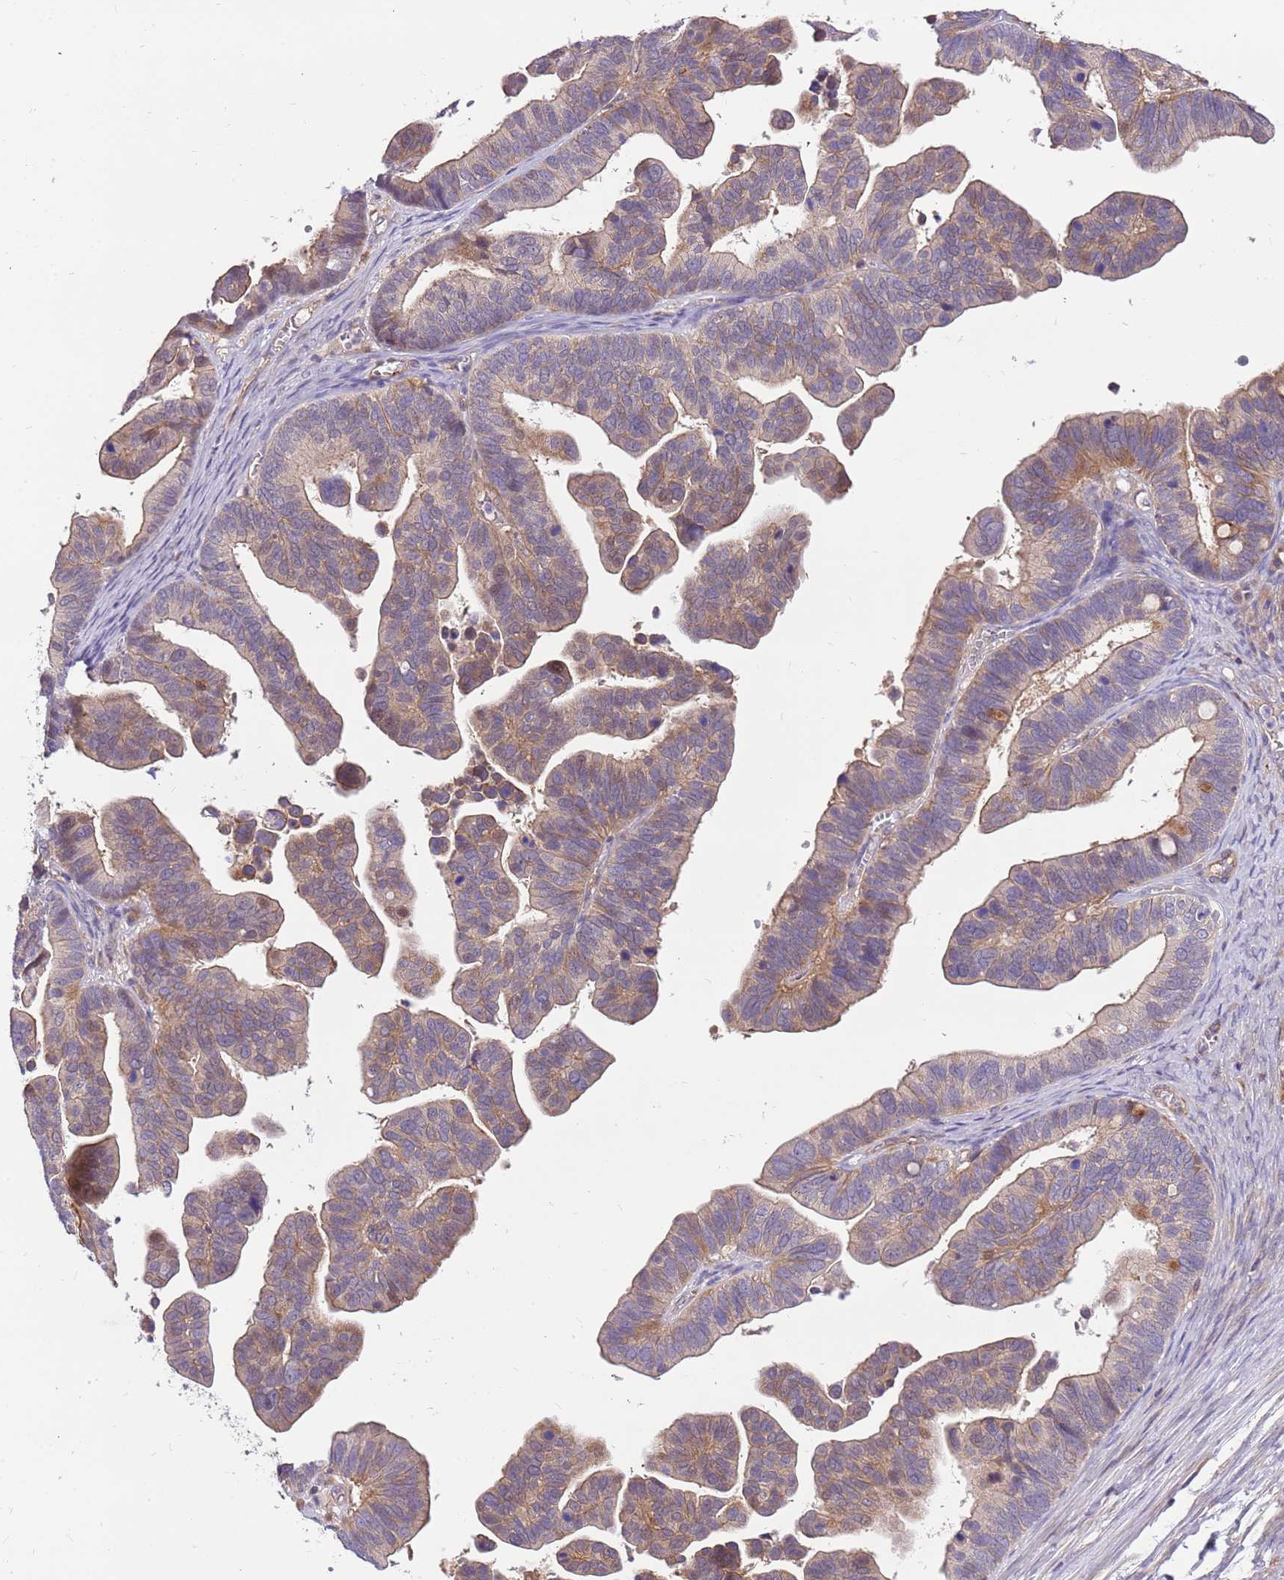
{"staining": {"intensity": "moderate", "quantity": "25%-75%", "location": "cytoplasmic/membranous"}, "tissue": "ovarian cancer", "cell_type": "Tumor cells", "image_type": "cancer", "snomed": [{"axis": "morphology", "description": "Cystadenocarcinoma, serous, NOS"}, {"axis": "topography", "description": "Ovary"}], "caption": "The immunohistochemical stain shows moderate cytoplasmic/membranous positivity in tumor cells of ovarian cancer (serous cystadenocarcinoma) tissue.", "gene": "MVD", "patient": {"sex": "female", "age": 56}}